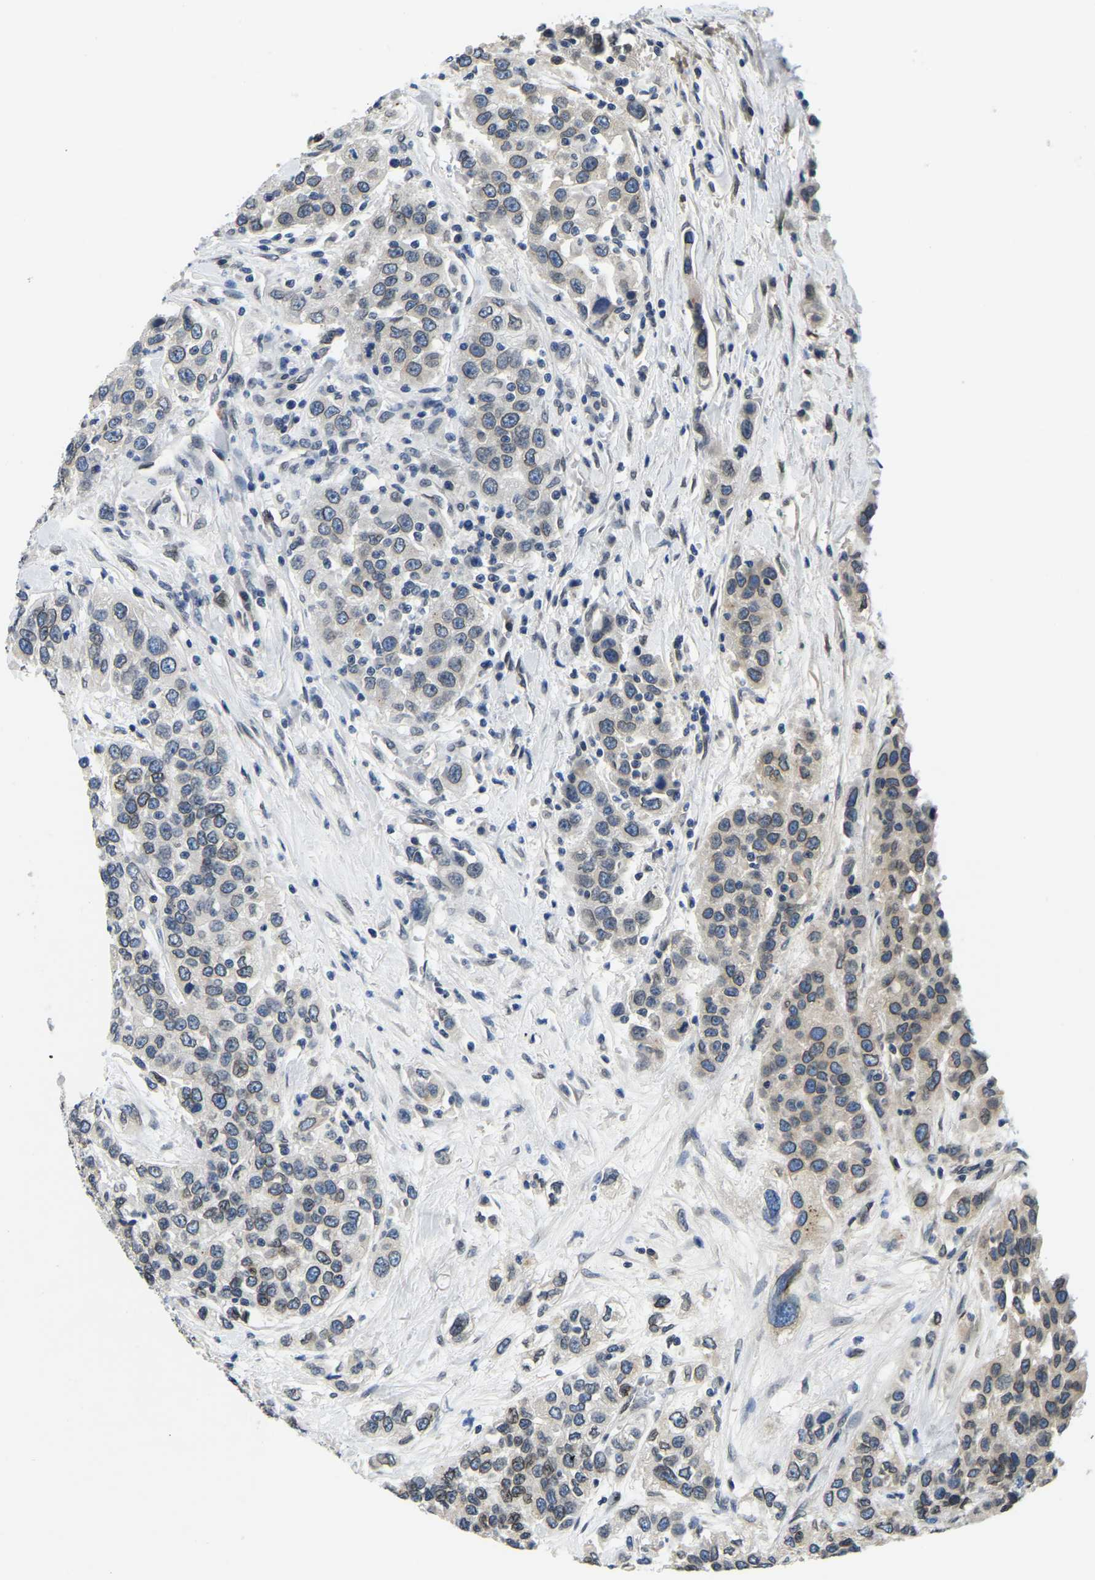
{"staining": {"intensity": "weak", "quantity": ">75%", "location": "cytoplasmic/membranous,nuclear"}, "tissue": "urothelial cancer", "cell_type": "Tumor cells", "image_type": "cancer", "snomed": [{"axis": "morphology", "description": "Urothelial carcinoma, High grade"}, {"axis": "topography", "description": "Urinary bladder"}], "caption": "This image shows immunohistochemistry (IHC) staining of human urothelial cancer, with low weak cytoplasmic/membranous and nuclear expression in about >75% of tumor cells.", "gene": "RANBP2", "patient": {"sex": "female", "age": 80}}